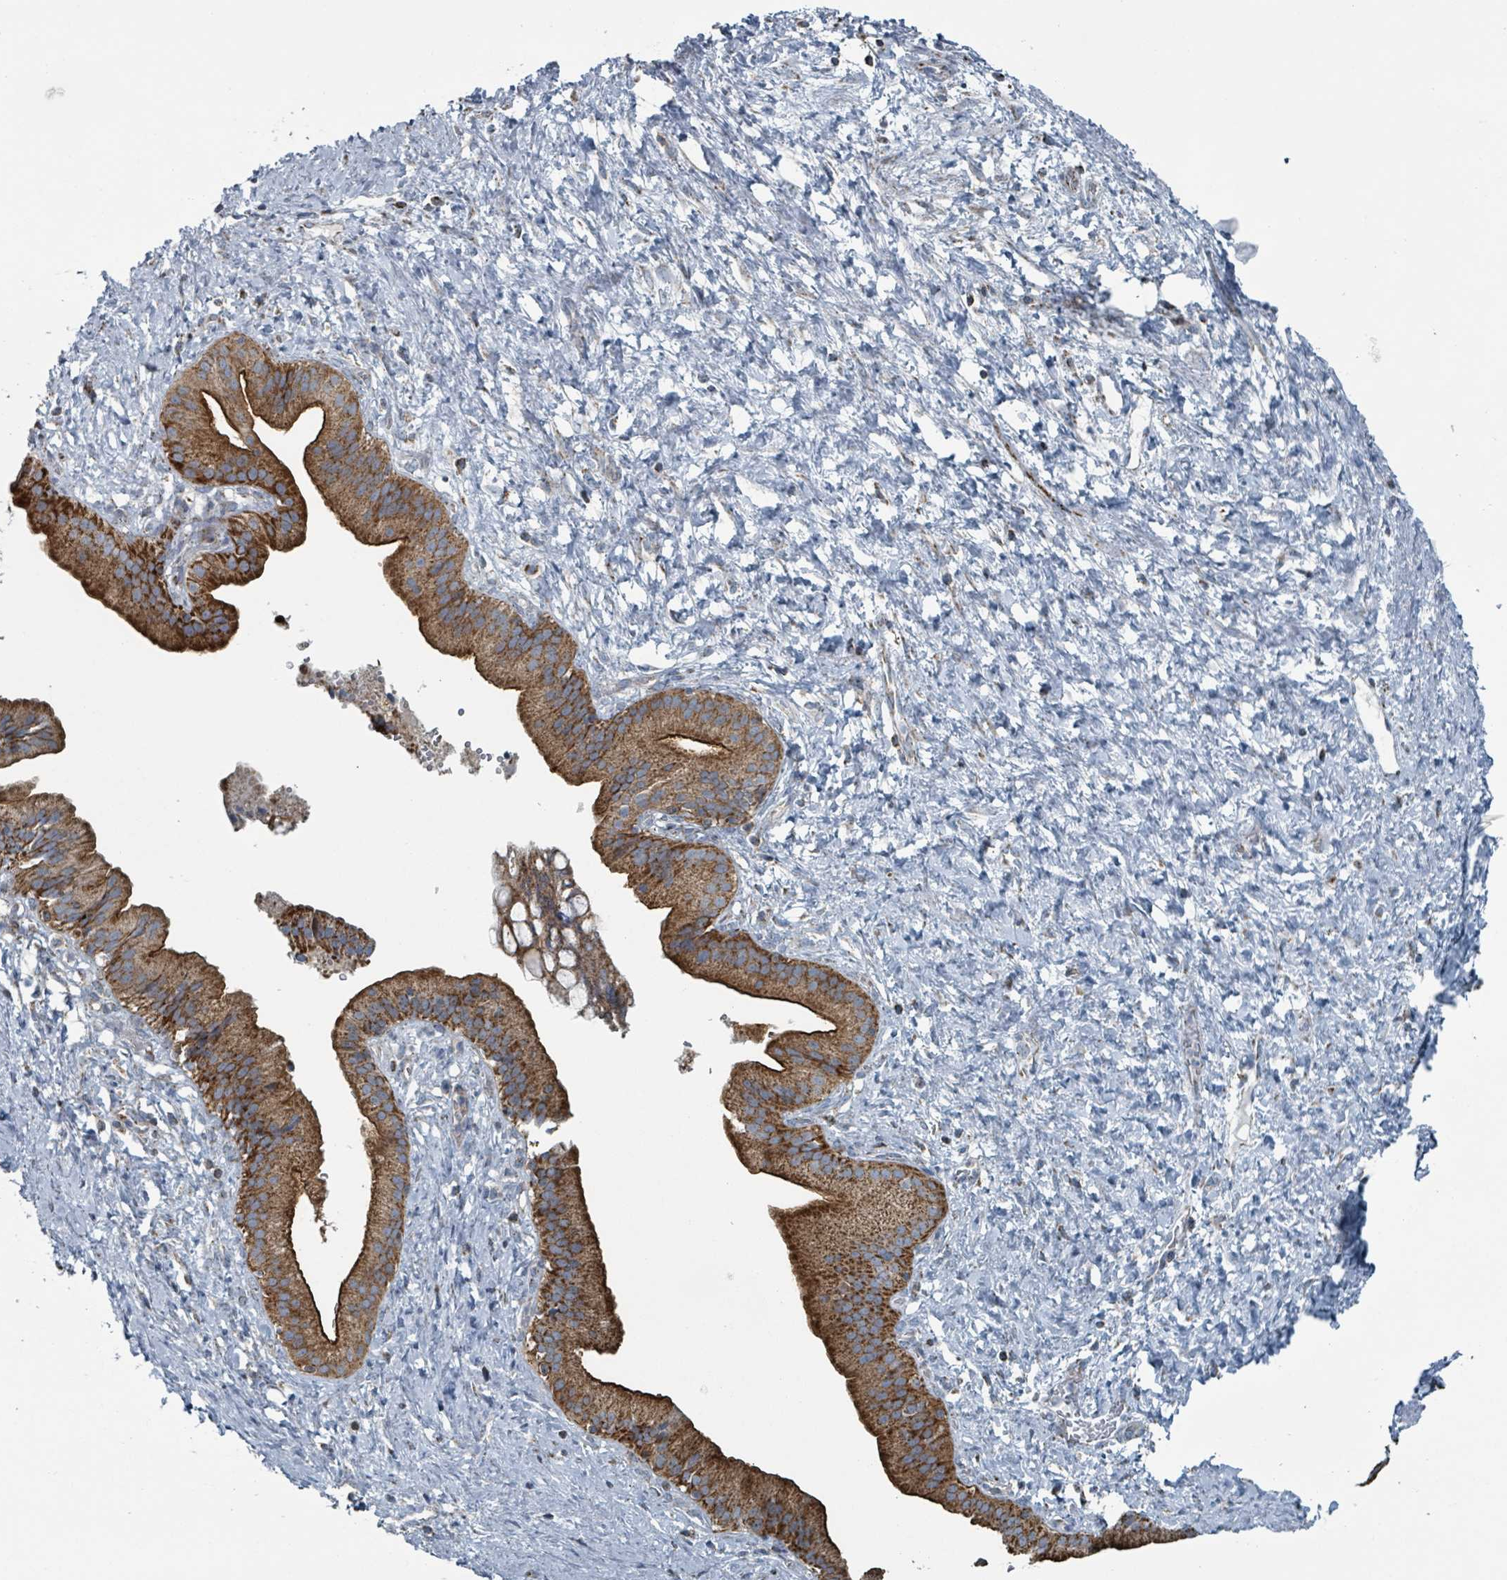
{"staining": {"intensity": "strong", "quantity": ">75%", "location": "cytoplasmic/membranous"}, "tissue": "pancreatic cancer", "cell_type": "Tumor cells", "image_type": "cancer", "snomed": [{"axis": "morphology", "description": "Adenocarcinoma, NOS"}, {"axis": "topography", "description": "Pancreas"}], "caption": "Strong cytoplasmic/membranous expression is seen in approximately >75% of tumor cells in pancreatic cancer (adenocarcinoma). The protein of interest is stained brown, and the nuclei are stained in blue (DAB (3,3'-diaminobenzidine) IHC with brightfield microscopy, high magnification).", "gene": "ABHD18", "patient": {"sex": "male", "age": 68}}